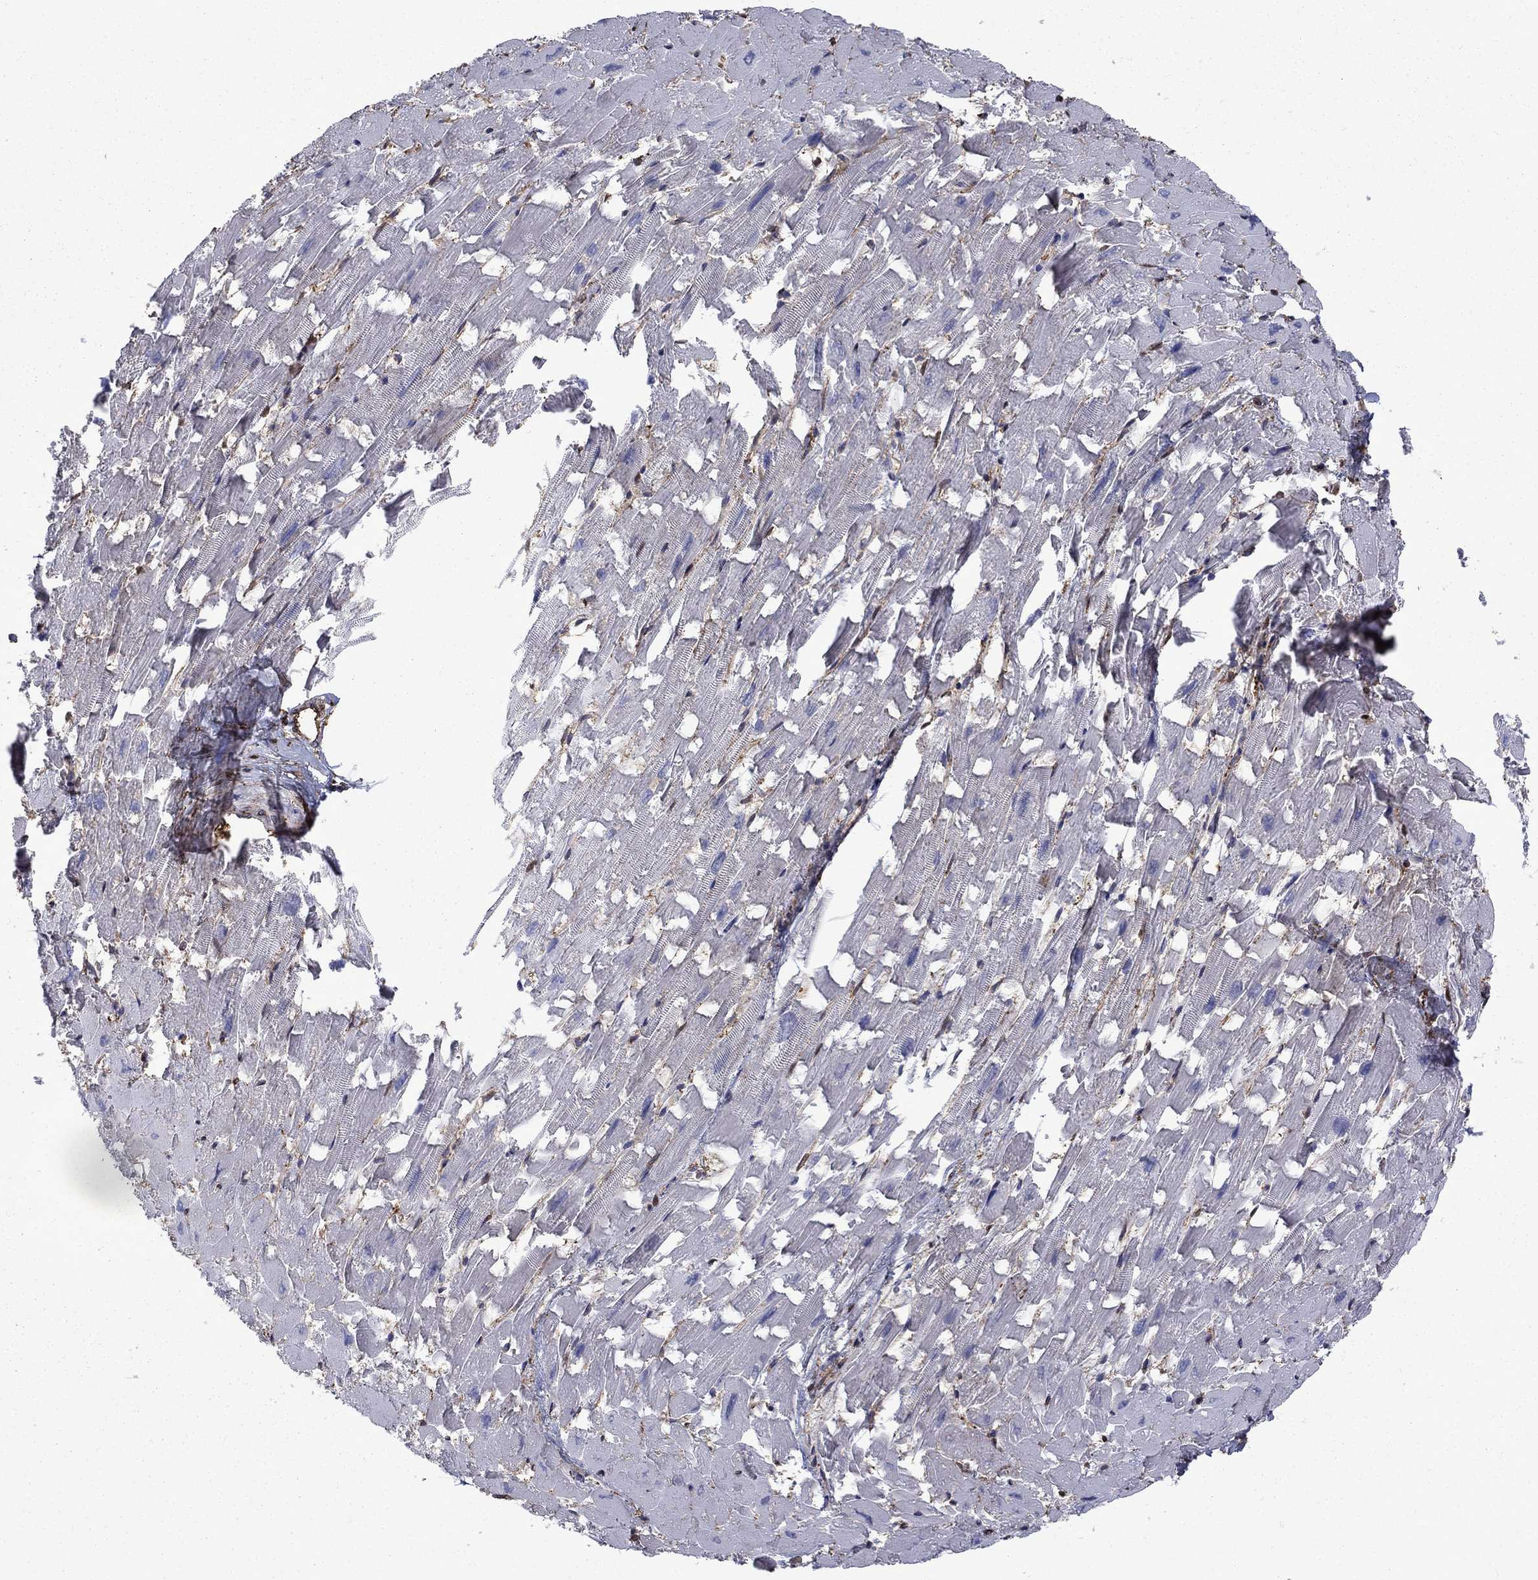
{"staining": {"intensity": "negative", "quantity": "none", "location": "none"}, "tissue": "heart muscle", "cell_type": "Cardiomyocytes", "image_type": "normal", "snomed": [{"axis": "morphology", "description": "Normal tissue, NOS"}, {"axis": "topography", "description": "Heart"}], "caption": "Heart muscle stained for a protein using immunohistochemistry exhibits no positivity cardiomyocytes.", "gene": "PLAU", "patient": {"sex": "female", "age": 64}}